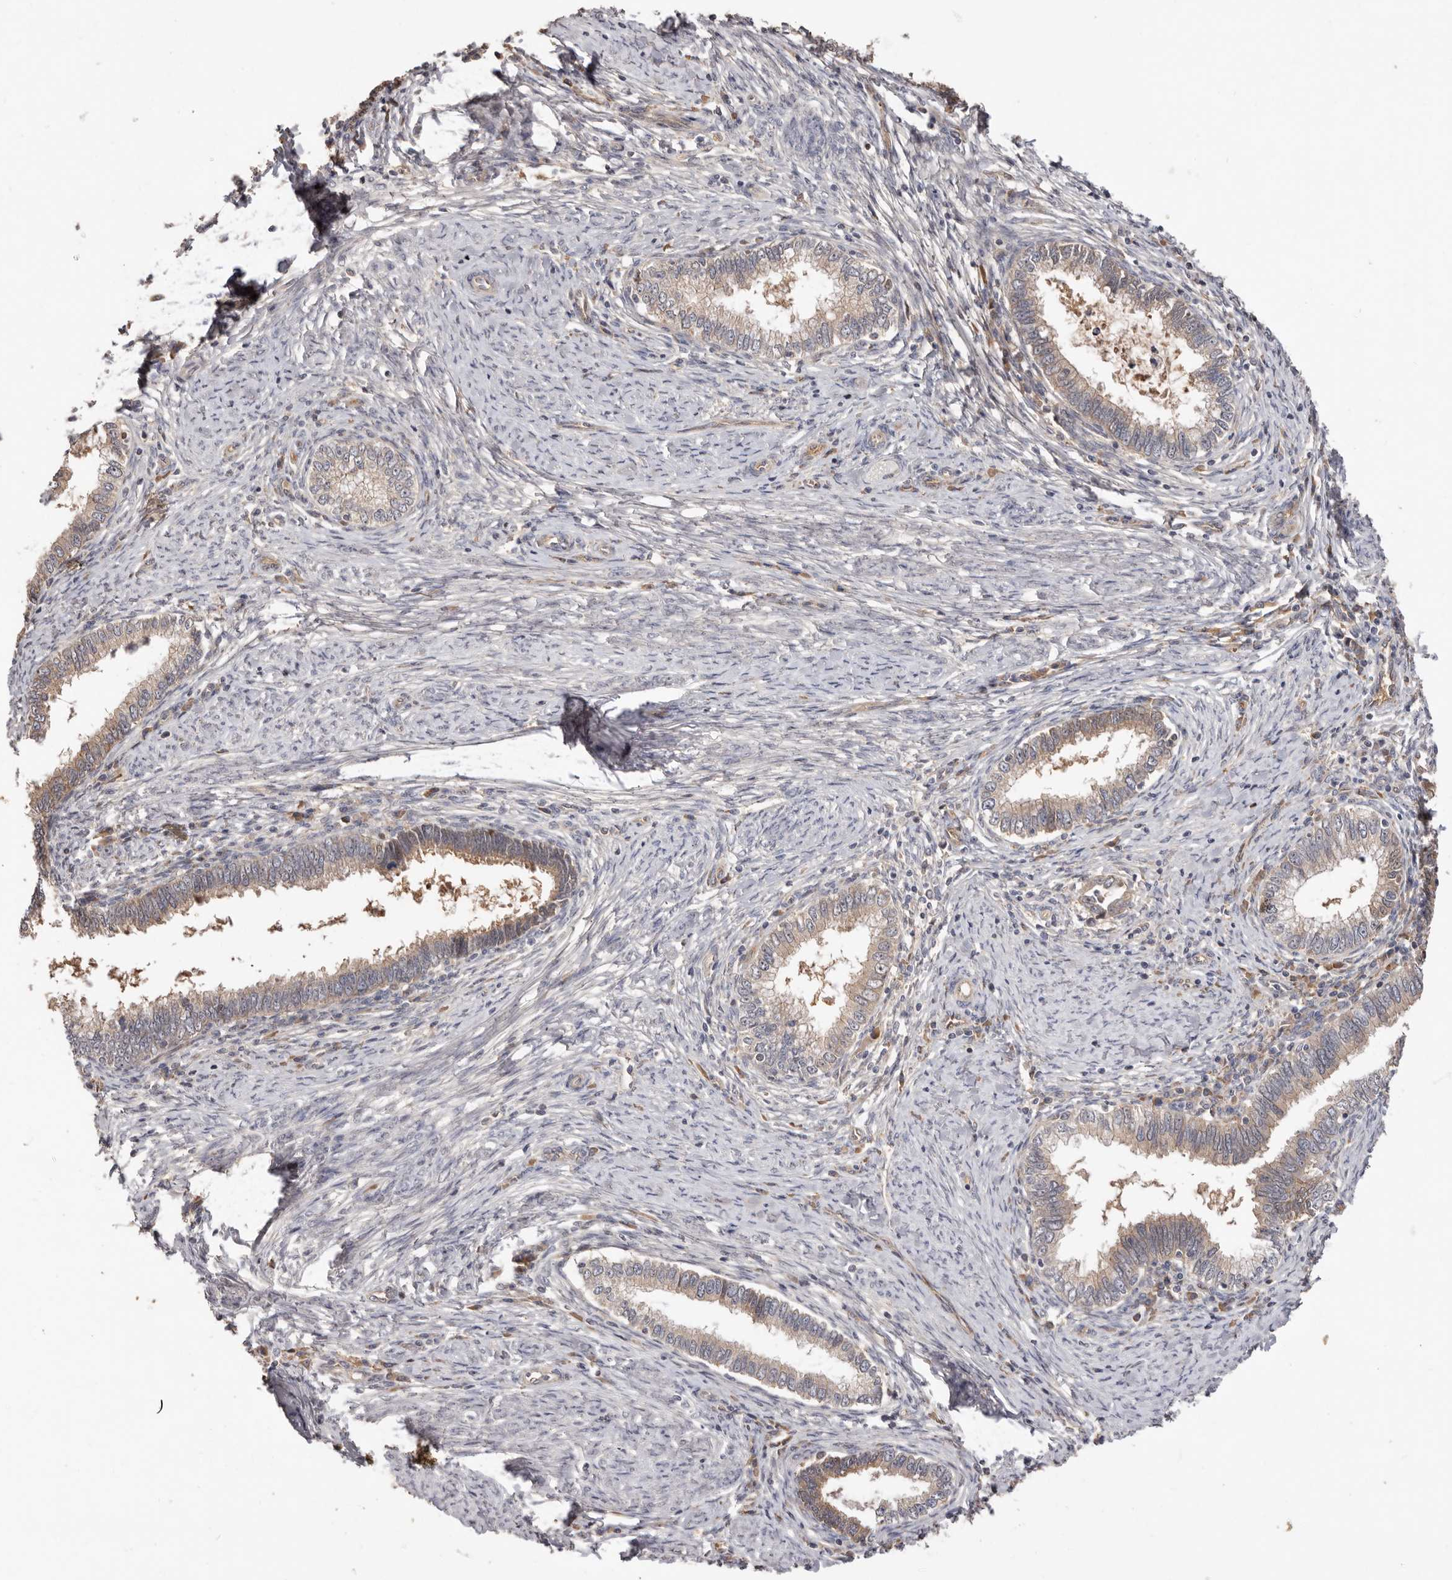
{"staining": {"intensity": "weak", "quantity": ">75%", "location": "cytoplasmic/membranous"}, "tissue": "cervical cancer", "cell_type": "Tumor cells", "image_type": "cancer", "snomed": [{"axis": "morphology", "description": "Adenocarcinoma, NOS"}, {"axis": "topography", "description": "Cervix"}], "caption": "Protein staining displays weak cytoplasmic/membranous staining in approximately >75% of tumor cells in cervical cancer (adenocarcinoma). (Brightfield microscopy of DAB IHC at high magnification).", "gene": "DOP1A", "patient": {"sex": "female", "age": 36}}